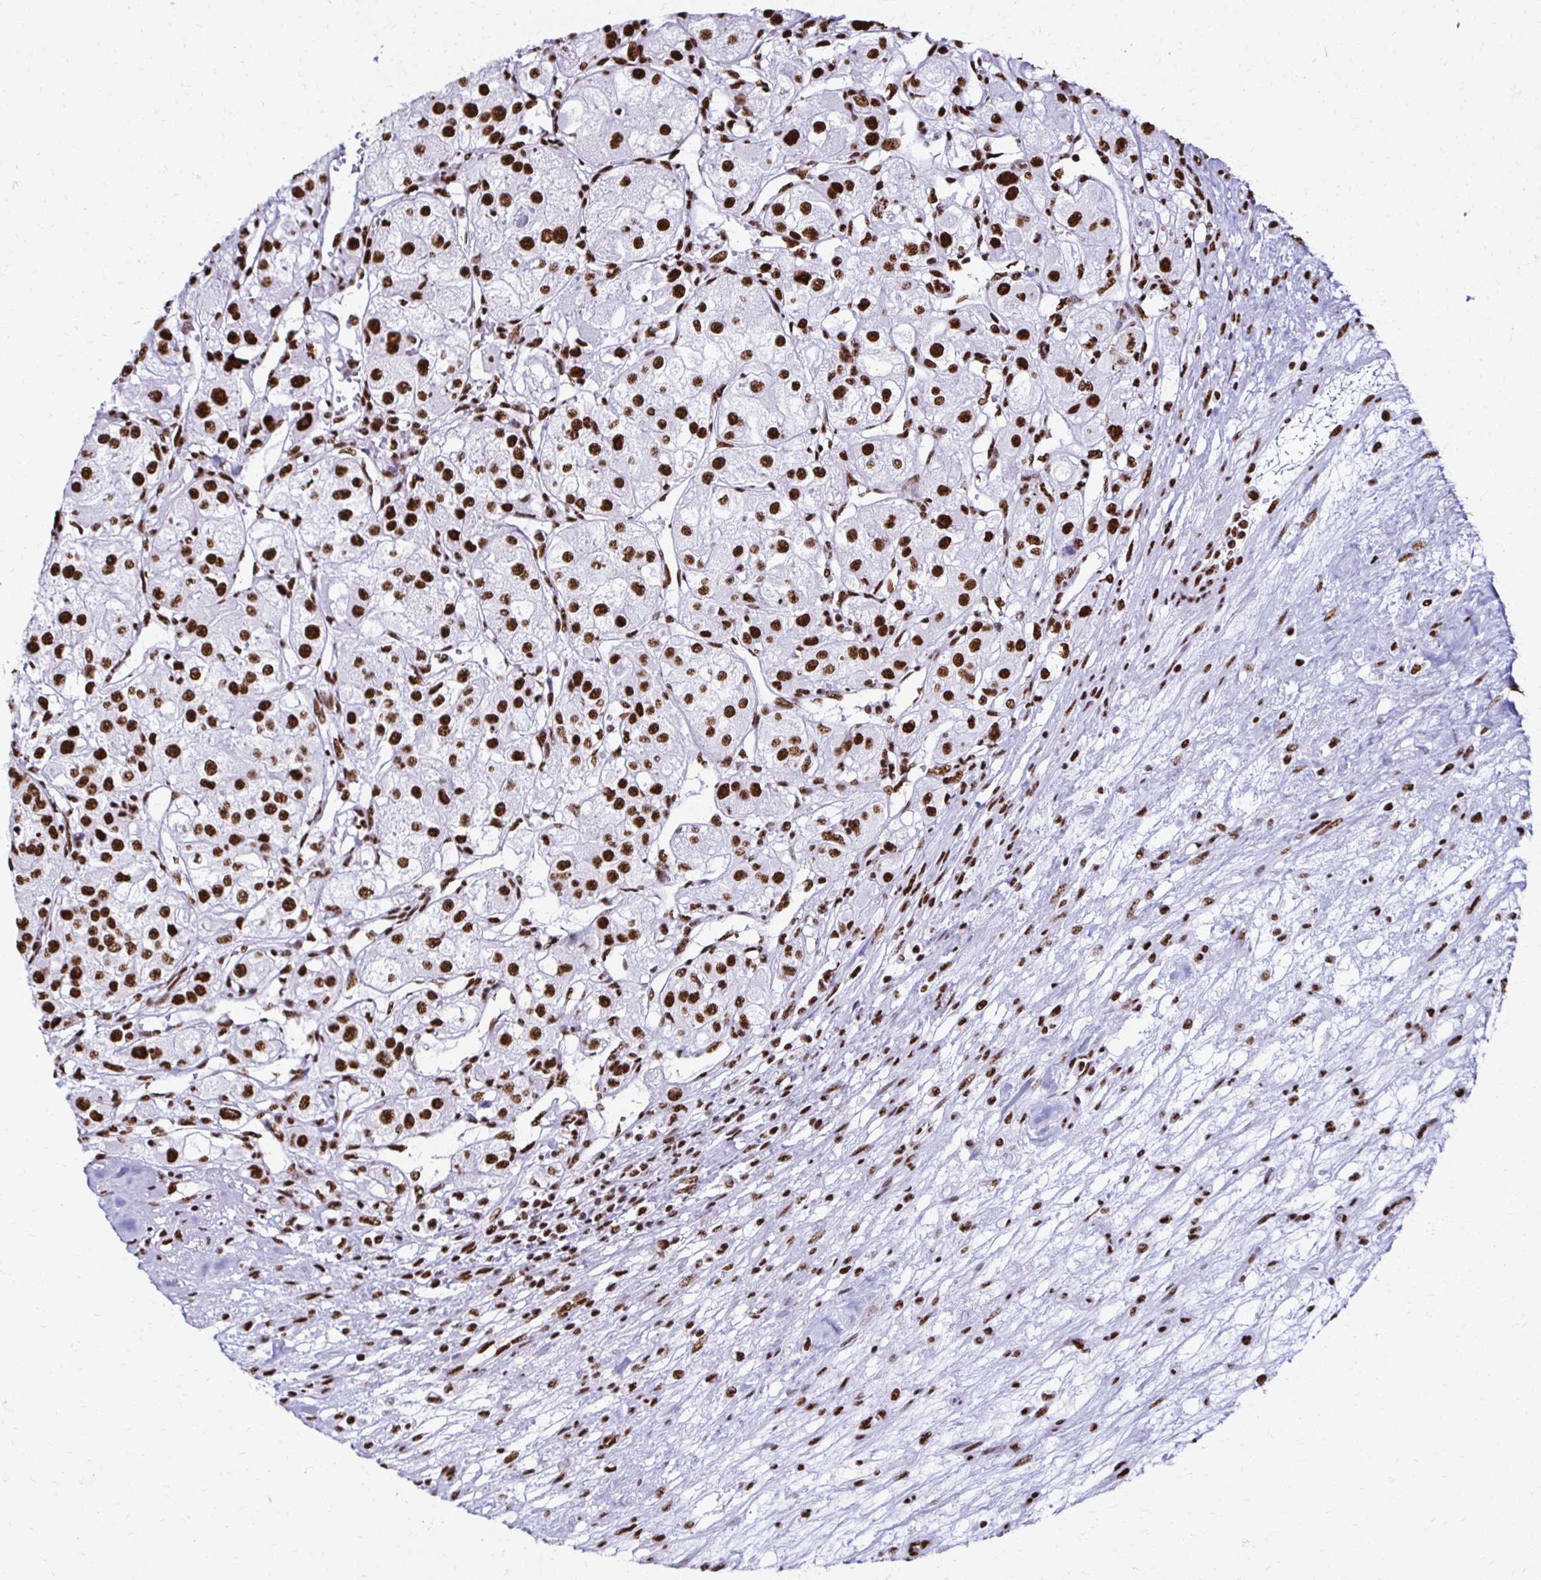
{"staining": {"intensity": "strong", "quantity": ">75%", "location": "nuclear"}, "tissue": "renal cancer", "cell_type": "Tumor cells", "image_type": "cancer", "snomed": [{"axis": "morphology", "description": "Adenocarcinoma, NOS"}, {"axis": "topography", "description": "Kidney"}], "caption": "Strong nuclear protein staining is appreciated in about >75% of tumor cells in adenocarcinoma (renal).", "gene": "NONO", "patient": {"sex": "female", "age": 63}}